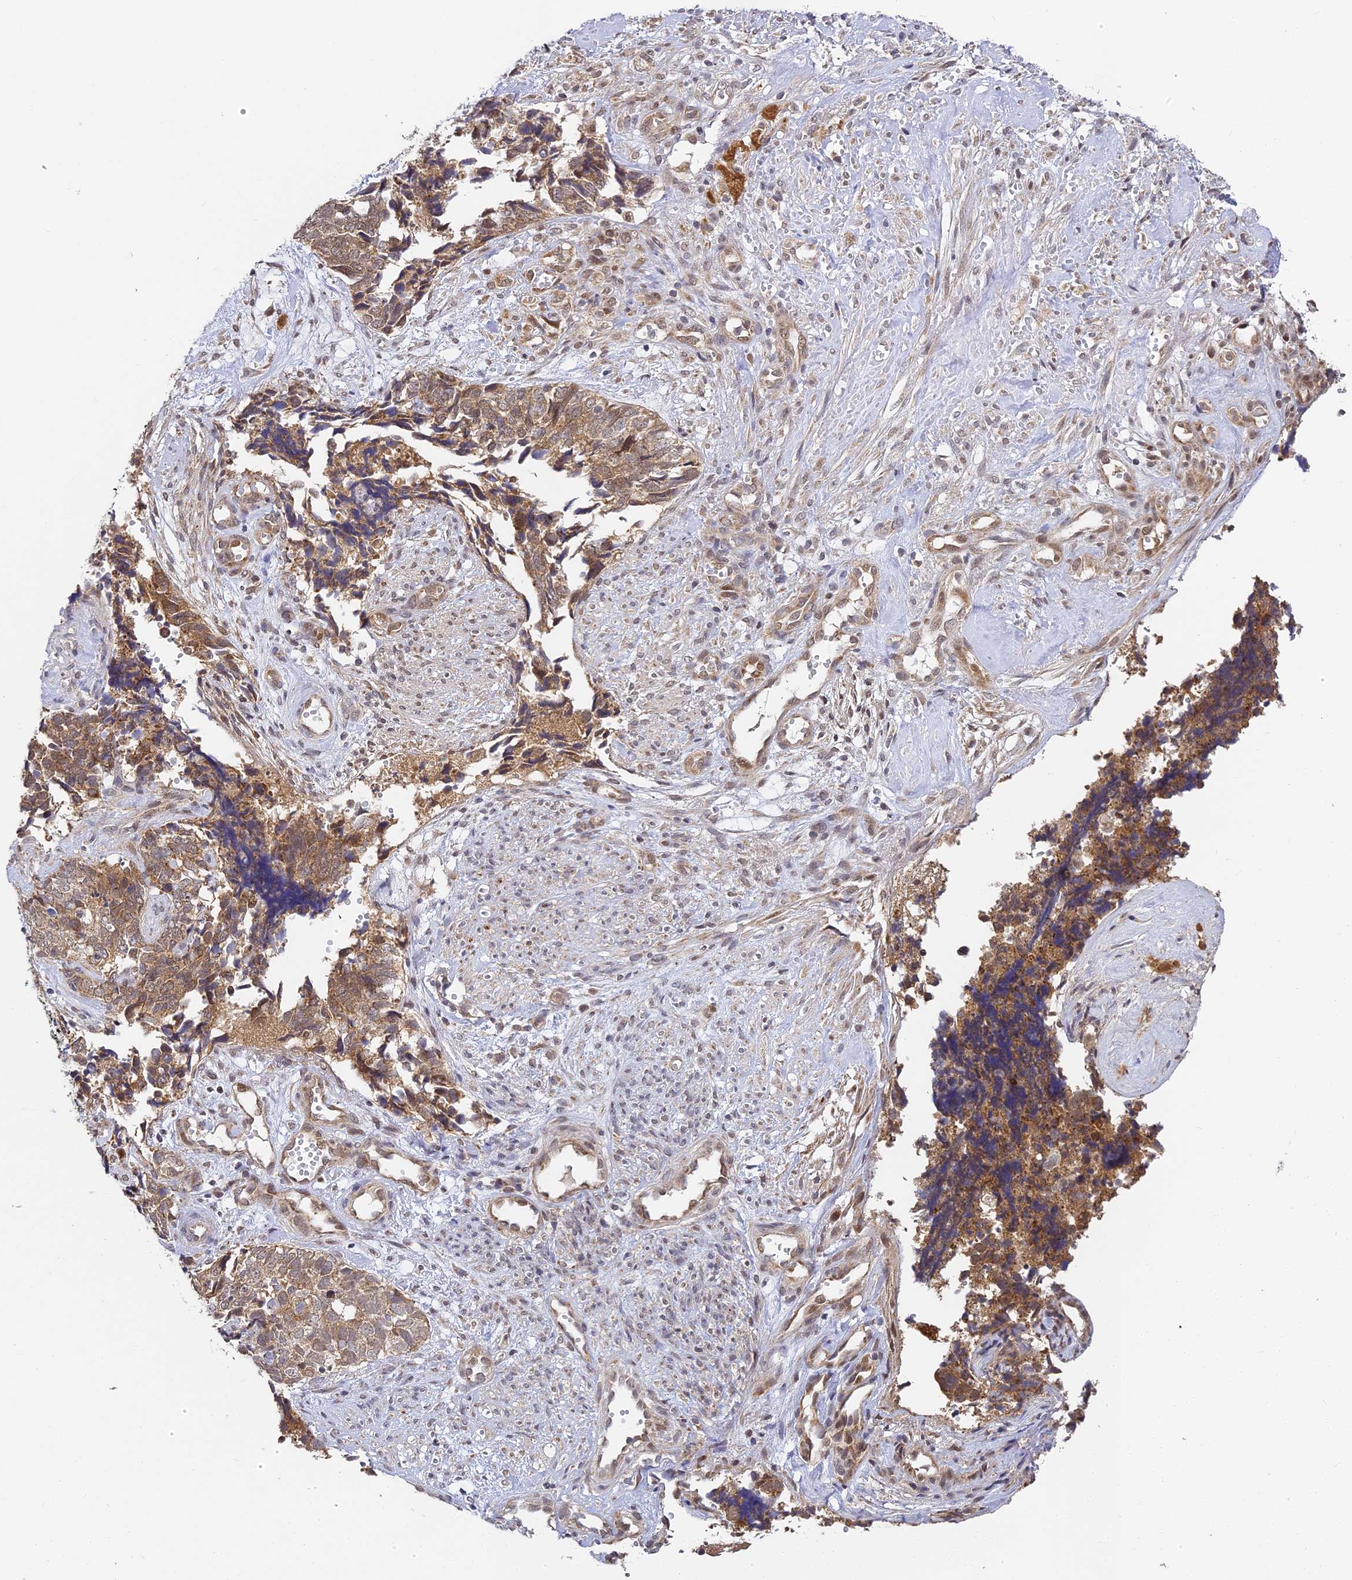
{"staining": {"intensity": "moderate", "quantity": "25%-75%", "location": "cytoplasmic/membranous,nuclear"}, "tissue": "cervical cancer", "cell_type": "Tumor cells", "image_type": "cancer", "snomed": [{"axis": "morphology", "description": "Squamous cell carcinoma, NOS"}, {"axis": "topography", "description": "Cervix"}], "caption": "Protein staining demonstrates moderate cytoplasmic/membranous and nuclear expression in approximately 25%-75% of tumor cells in cervical squamous cell carcinoma.", "gene": "DNAAF10", "patient": {"sex": "female", "age": 63}}